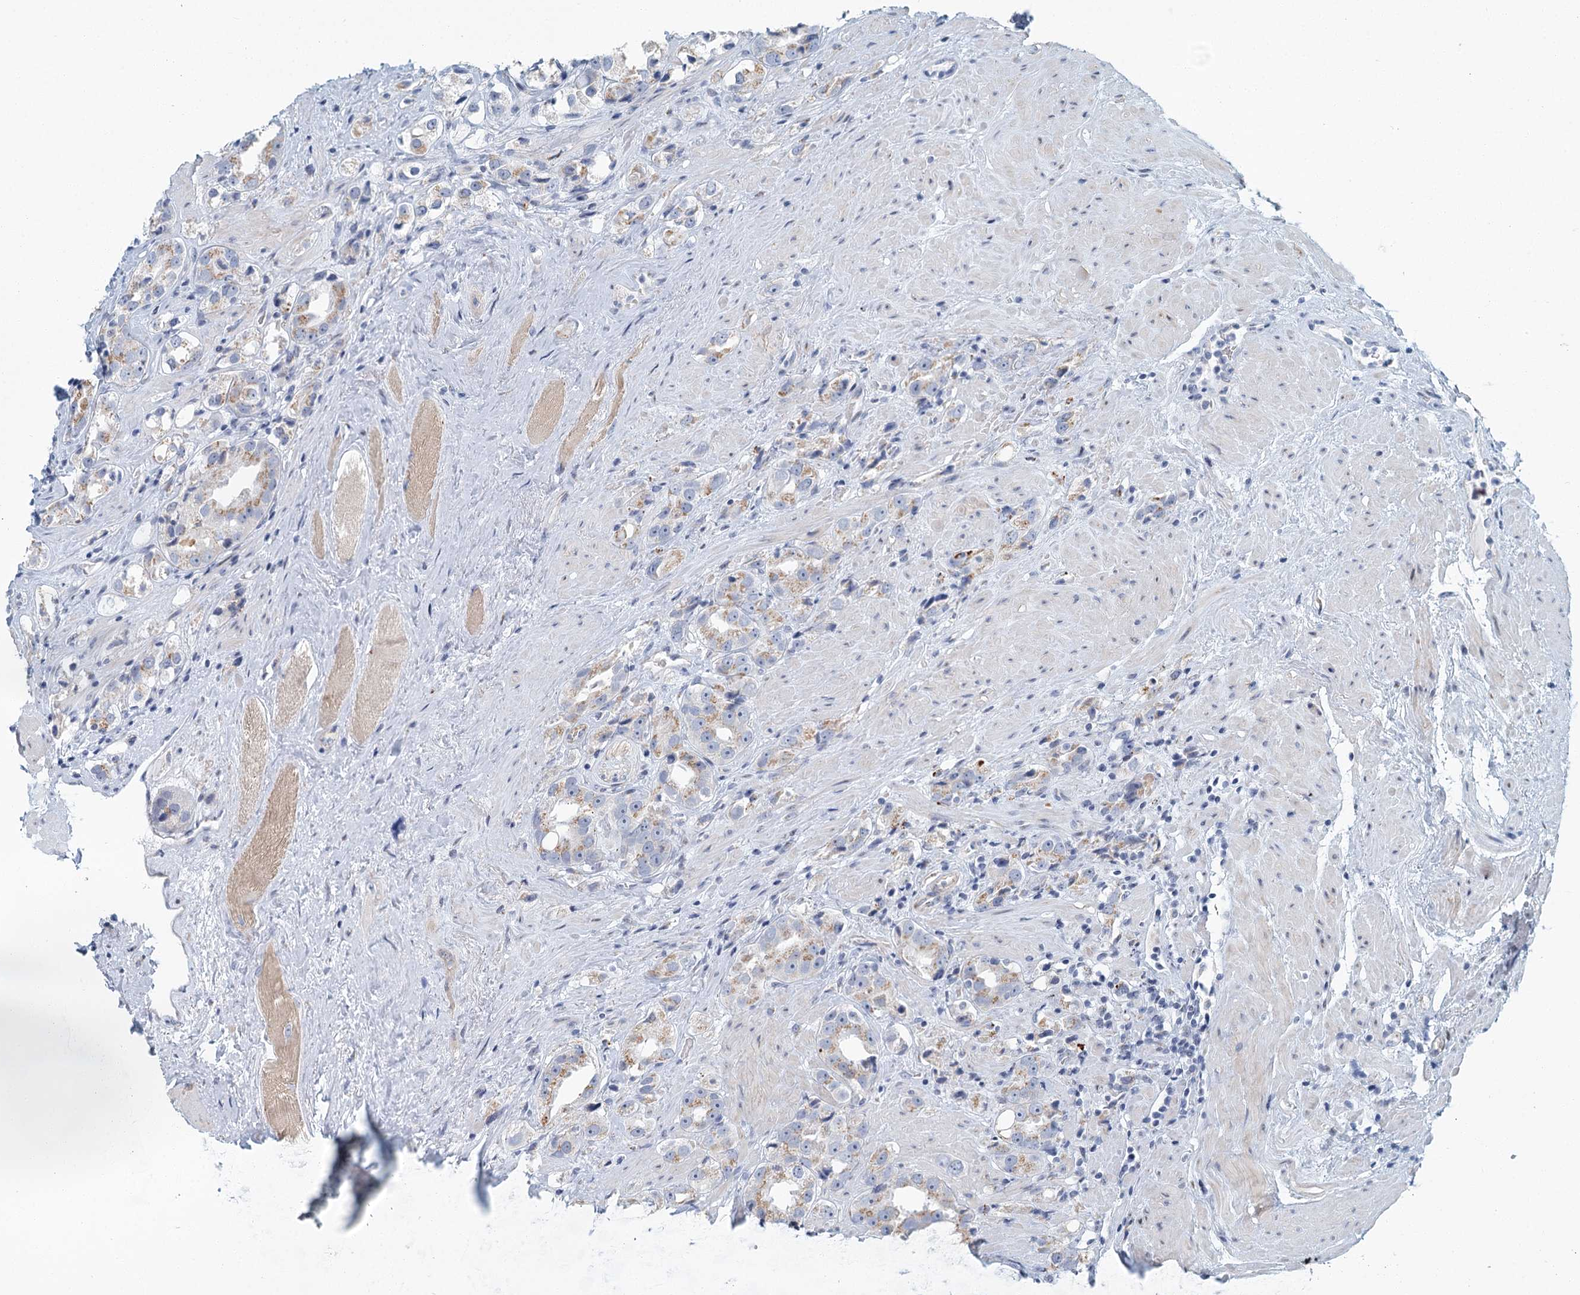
{"staining": {"intensity": "weak", "quantity": "25%-75%", "location": "cytoplasmic/membranous"}, "tissue": "prostate cancer", "cell_type": "Tumor cells", "image_type": "cancer", "snomed": [{"axis": "morphology", "description": "Adenocarcinoma, NOS"}, {"axis": "topography", "description": "Prostate"}], "caption": "Immunohistochemical staining of prostate cancer (adenocarcinoma) demonstrates low levels of weak cytoplasmic/membranous expression in approximately 25%-75% of tumor cells. The staining is performed using DAB brown chromogen to label protein expression. The nuclei are counter-stained blue using hematoxylin.", "gene": "ZNF527", "patient": {"sex": "male", "age": 79}}